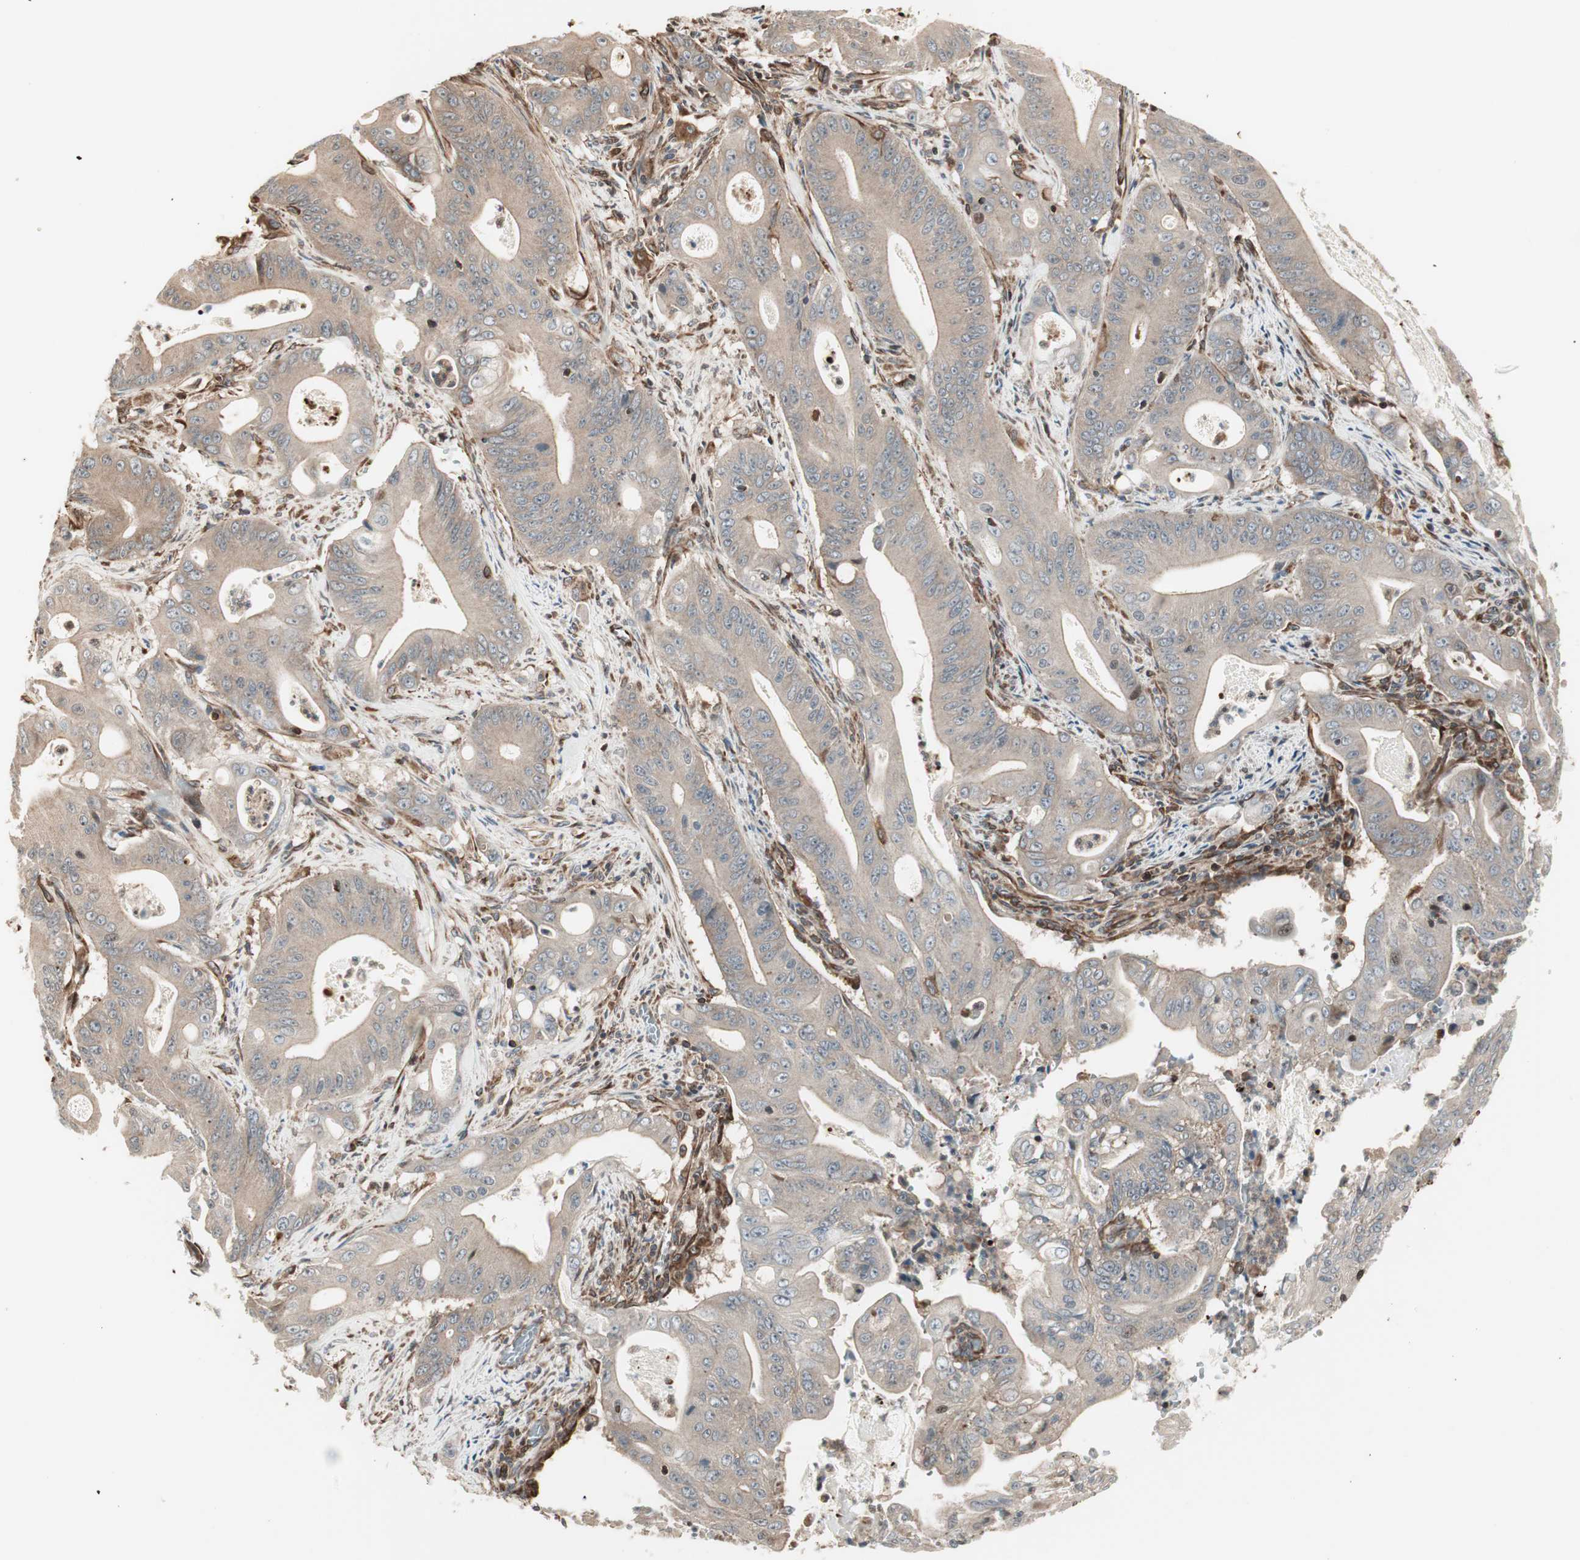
{"staining": {"intensity": "weak", "quantity": ">75%", "location": "cytoplasmic/membranous"}, "tissue": "pancreatic cancer", "cell_type": "Tumor cells", "image_type": "cancer", "snomed": [{"axis": "morphology", "description": "Normal tissue, NOS"}, {"axis": "topography", "description": "Lymph node"}], "caption": "An image showing weak cytoplasmic/membranous staining in about >75% of tumor cells in pancreatic cancer, as visualized by brown immunohistochemical staining.", "gene": "MAD2L2", "patient": {"sex": "male", "age": 62}}